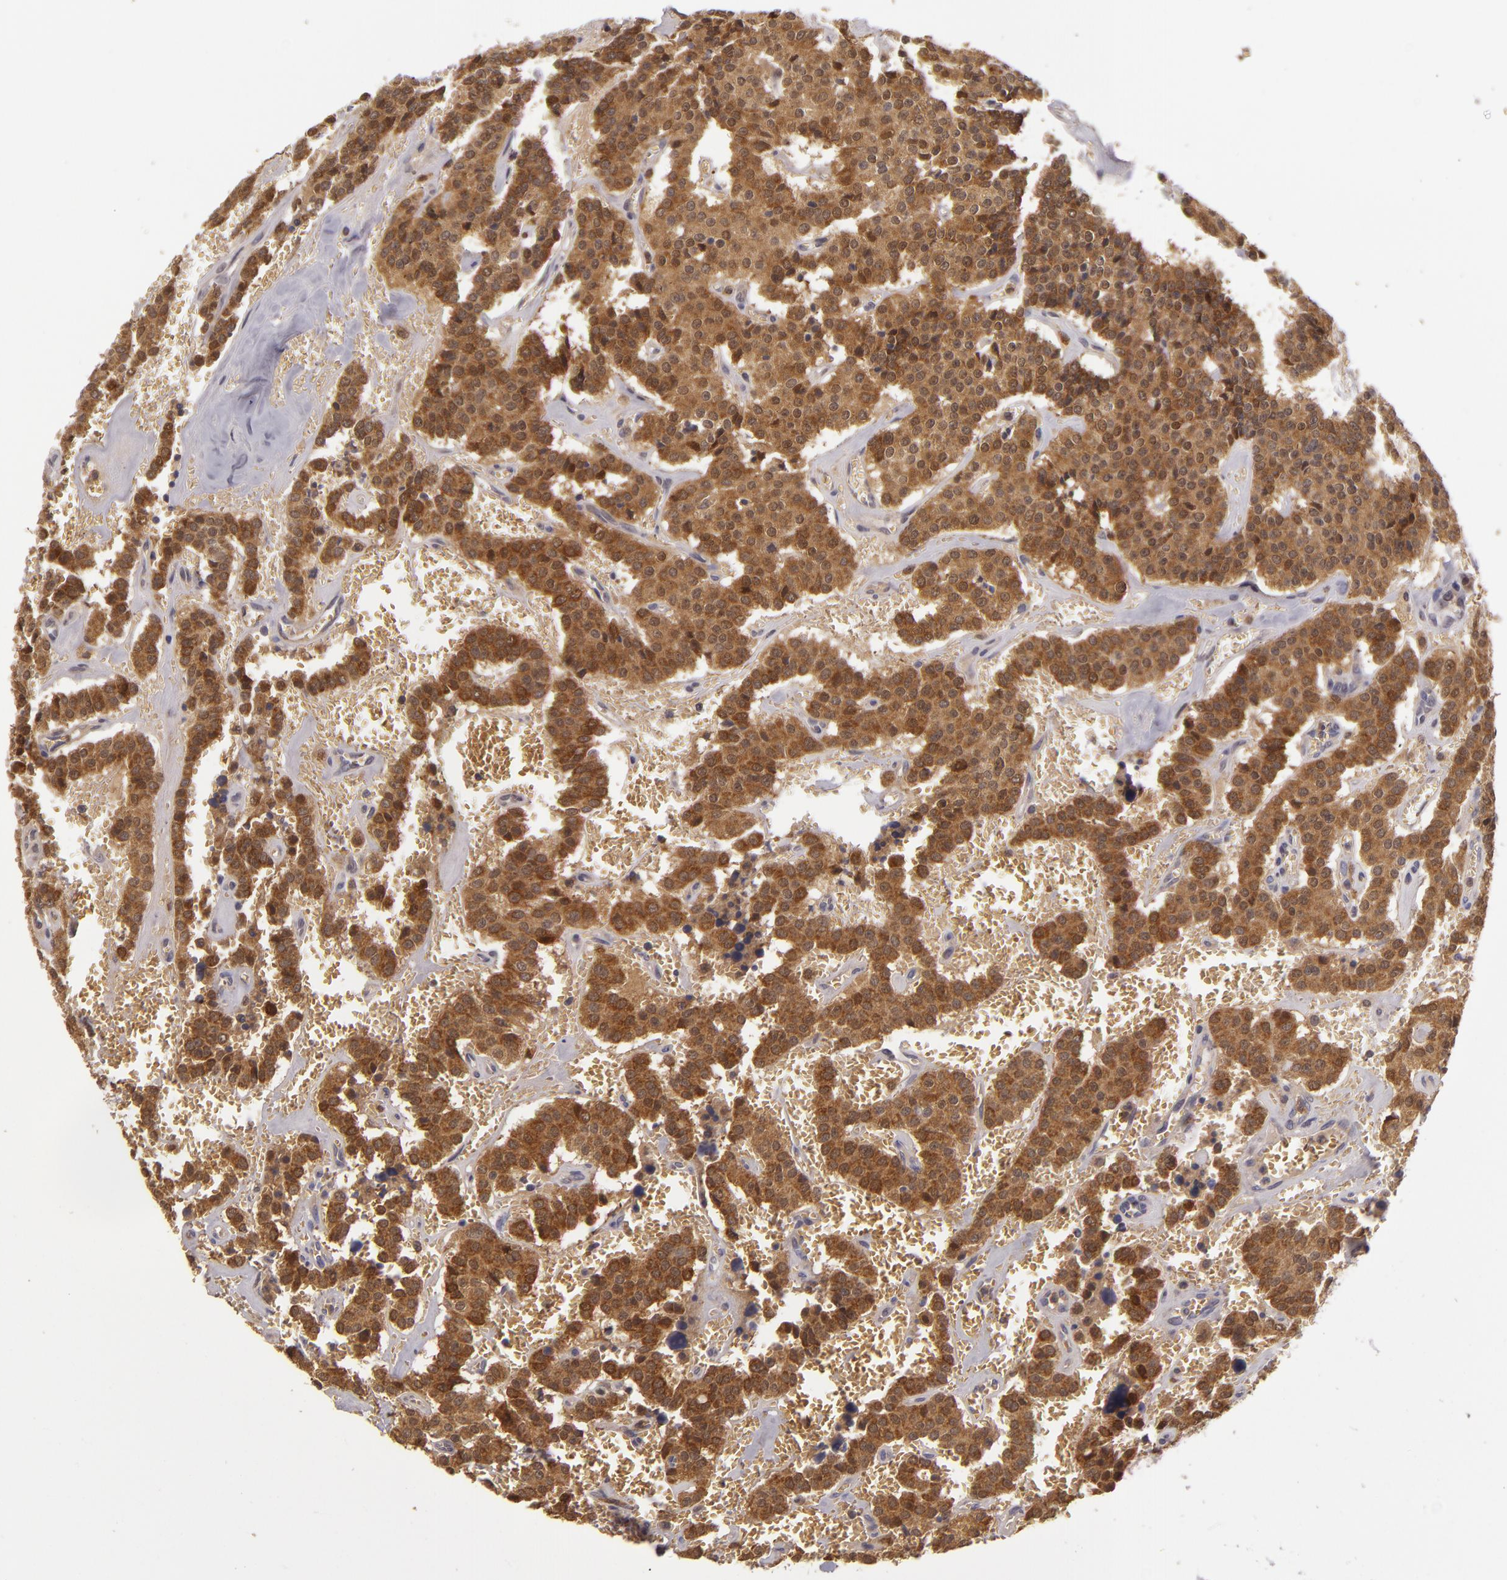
{"staining": {"intensity": "strong", "quantity": ">75%", "location": "cytoplasmic/membranous"}, "tissue": "carcinoid", "cell_type": "Tumor cells", "image_type": "cancer", "snomed": [{"axis": "morphology", "description": "Carcinoid, malignant, NOS"}, {"axis": "topography", "description": "Bronchus"}], "caption": "Tumor cells reveal high levels of strong cytoplasmic/membranous staining in approximately >75% of cells in malignant carcinoid. (IHC, brightfield microscopy, high magnification).", "gene": "FHIT", "patient": {"sex": "male", "age": 55}}